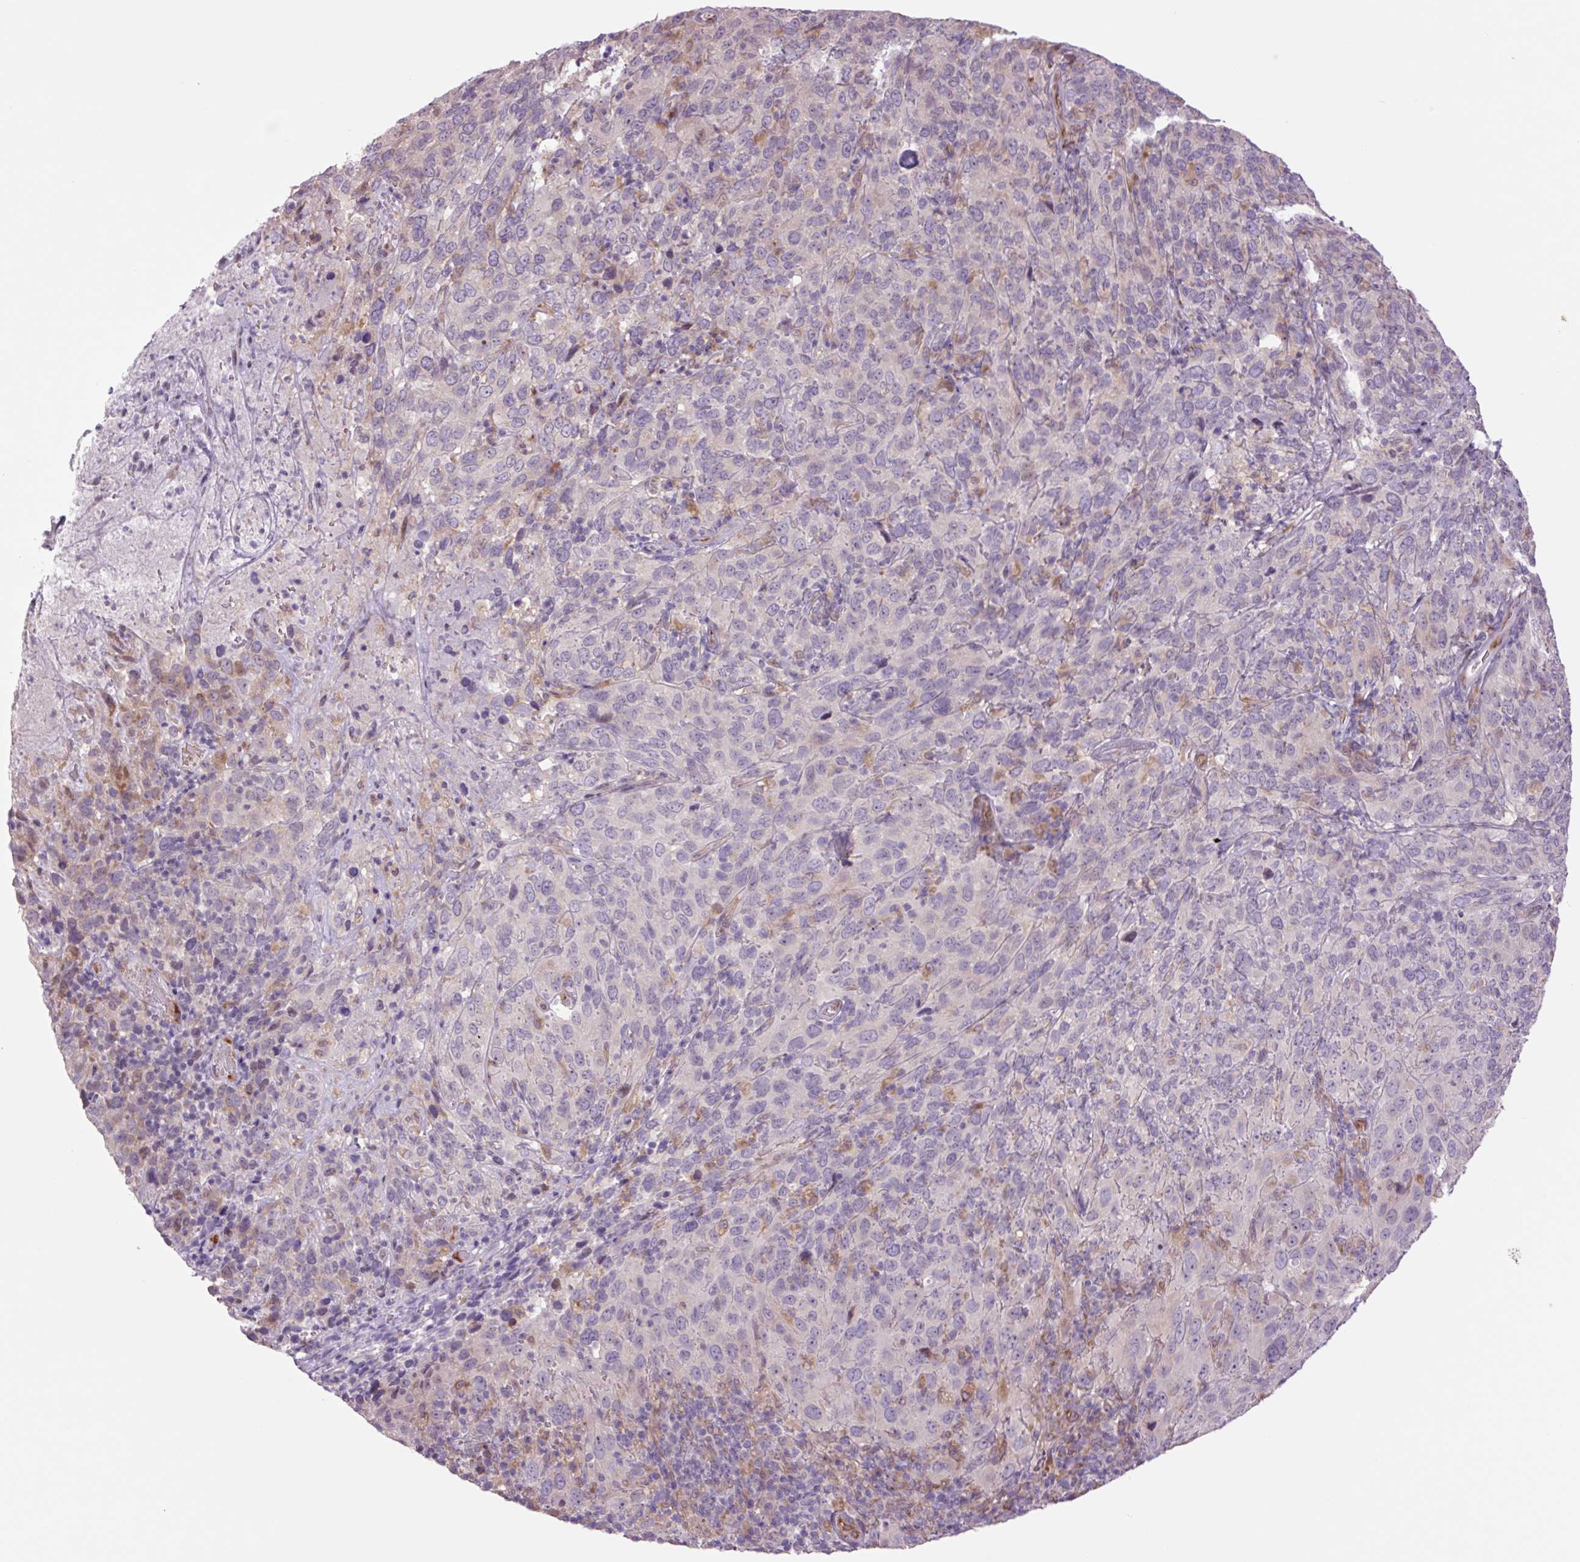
{"staining": {"intensity": "negative", "quantity": "none", "location": "none"}, "tissue": "cervical cancer", "cell_type": "Tumor cells", "image_type": "cancer", "snomed": [{"axis": "morphology", "description": "Squamous cell carcinoma, NOS"}, {"axis": "topography", "description": "Cervix"}], "caption": "The histopathology image displays no significant staining in tumor cells of cervical cancer (squamous cell carcinoma).", "gene": "PLA2G4A", "patient": {"sex": "female", "age": 51}}